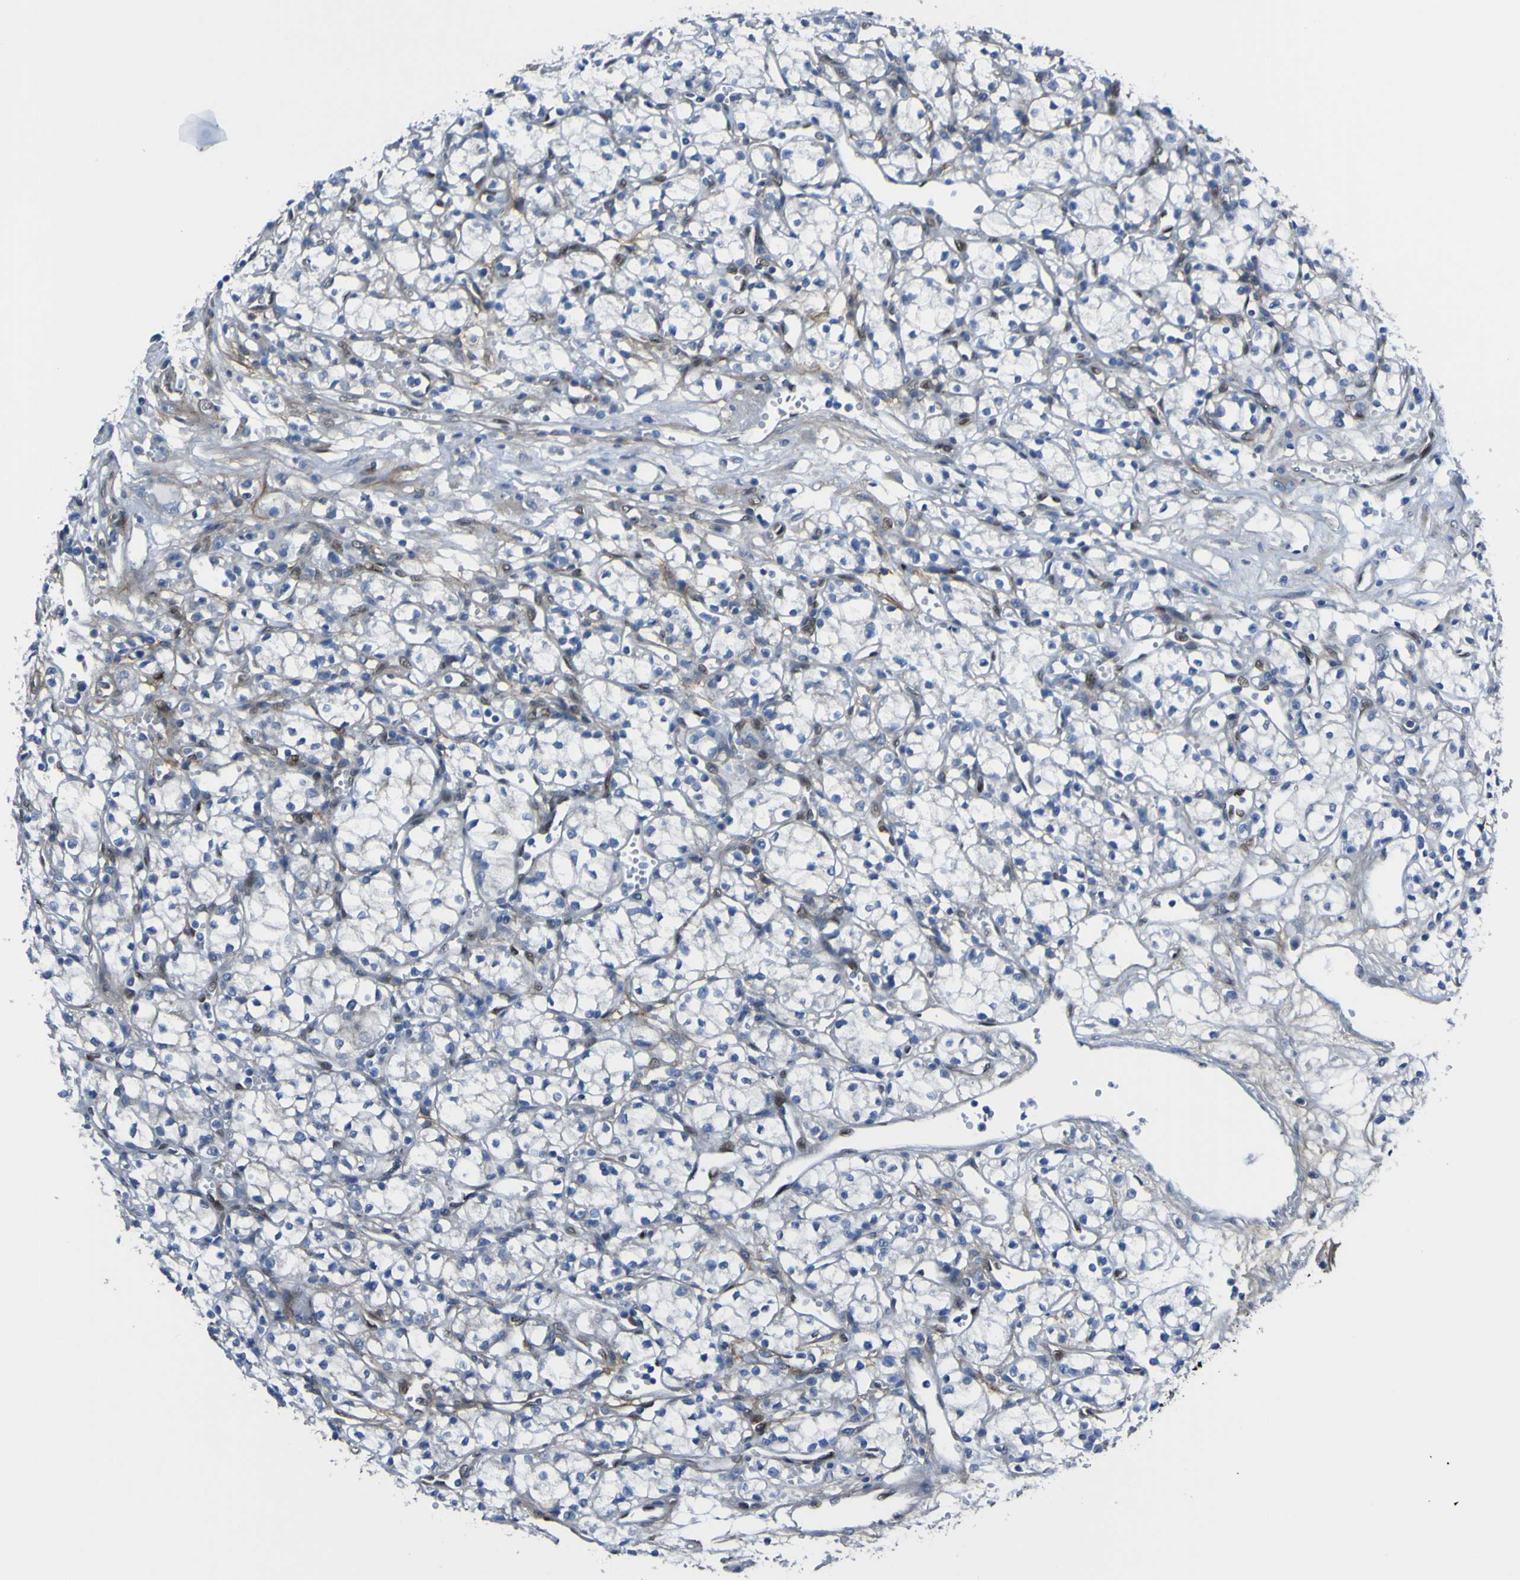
{"staining": {"intensity": "moderate", "quantity": "<25%", "location": "nuclear"}, "tissue": "renal cancer", "cell_type": "Tumor cells", "image_type": "cancer", "snomed": [{"axis": "morphology", "description": "Normal tissue, NOS"}, {"axis": "morphology", "description": "Adenocarcinoma, NOS"}, {"axis": "topography", "description": "Kidney"}], "caption": "Protein staining of renal adenocarcinoma tissue demonstrates moderate nuclear staining in approximately <25% of tumor cells.", "gene": "LRRN1", "patient": {"sex": "male", "age": 59}}